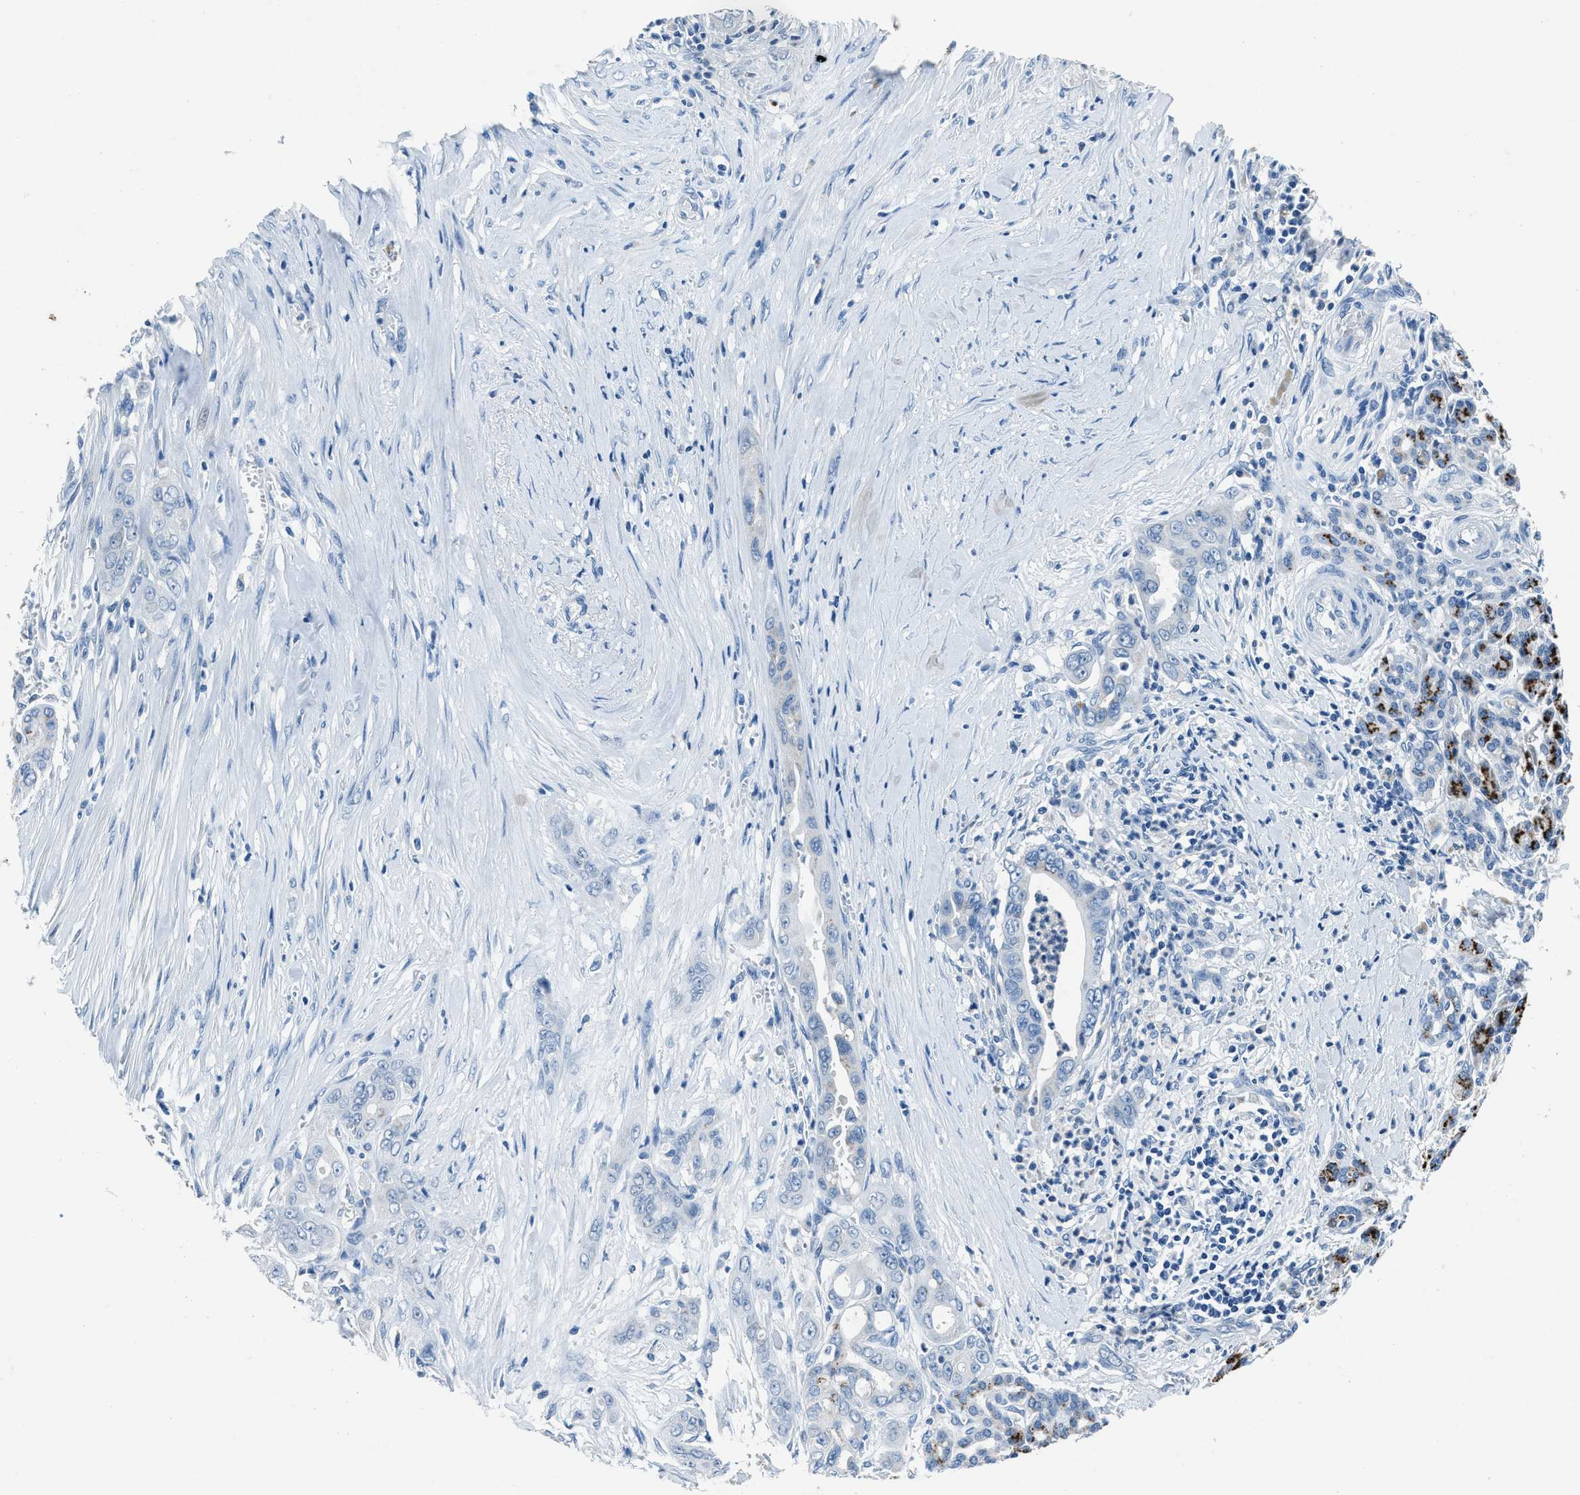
{"staining": {"intensity": "negative", "quantity": "none", "location": "none"}, "tissue": "pancreatic cancer", "cell_type": "Tumor cells", "image_type": "cancer", "snomed": [{"axis": "morphology", "description": "Adenocarcinoma, NOS"}, {"axis": "topography", "description": "Pancreas"}], "caption": "DAB (3,3'-diaminobenzidine) immunohistochemical staining of human pancreatic adenocarcinoma demonstrates no significant expression in tumor cells. Brightfield microscopy of immunohistochemistry stained with DAB (brown) and hematoxylin (blue), captured at high magnification.", "gene": "ADAM2", "patient": {"sex": "male", "age": 59}}